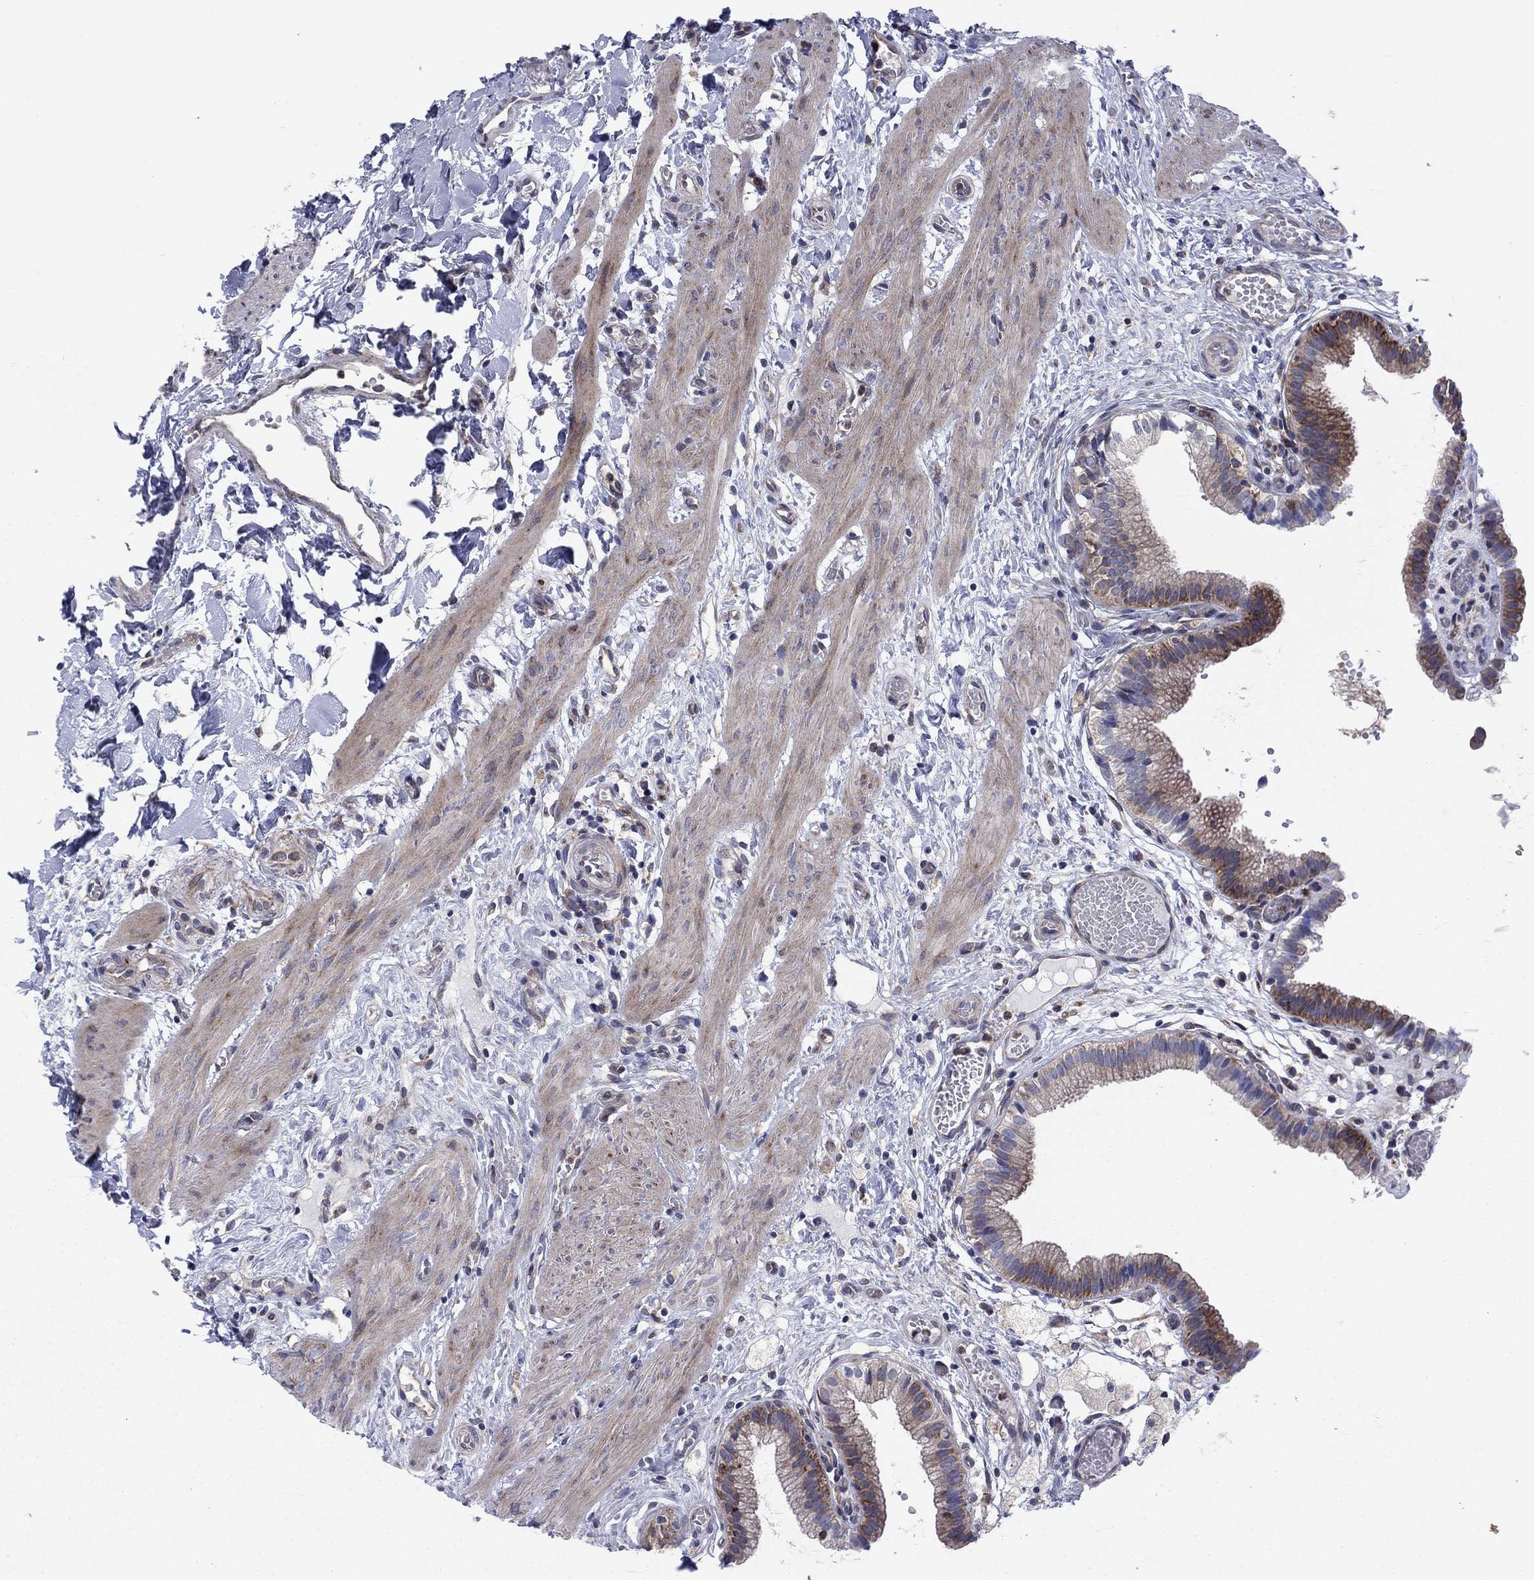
{"staining": {"intensity": "moderate", "quantity": "25%-75%", "location": "cytoplasmic/membranous"}, "tissue": "gallbladder", "cell_type": "Glandular cells", "image_type": "normal", "snomed": [{"axis": "morphology", "description": "Normal tissue, NOS"}, {"axis": "topography", "description": "Gallbladder"}], "caption": "Gallbladder stained with a protein marker exhibits moderate staining in glandular cells.", "gene": "GPR155", "patient": {"sex": "female", "age": 24}}